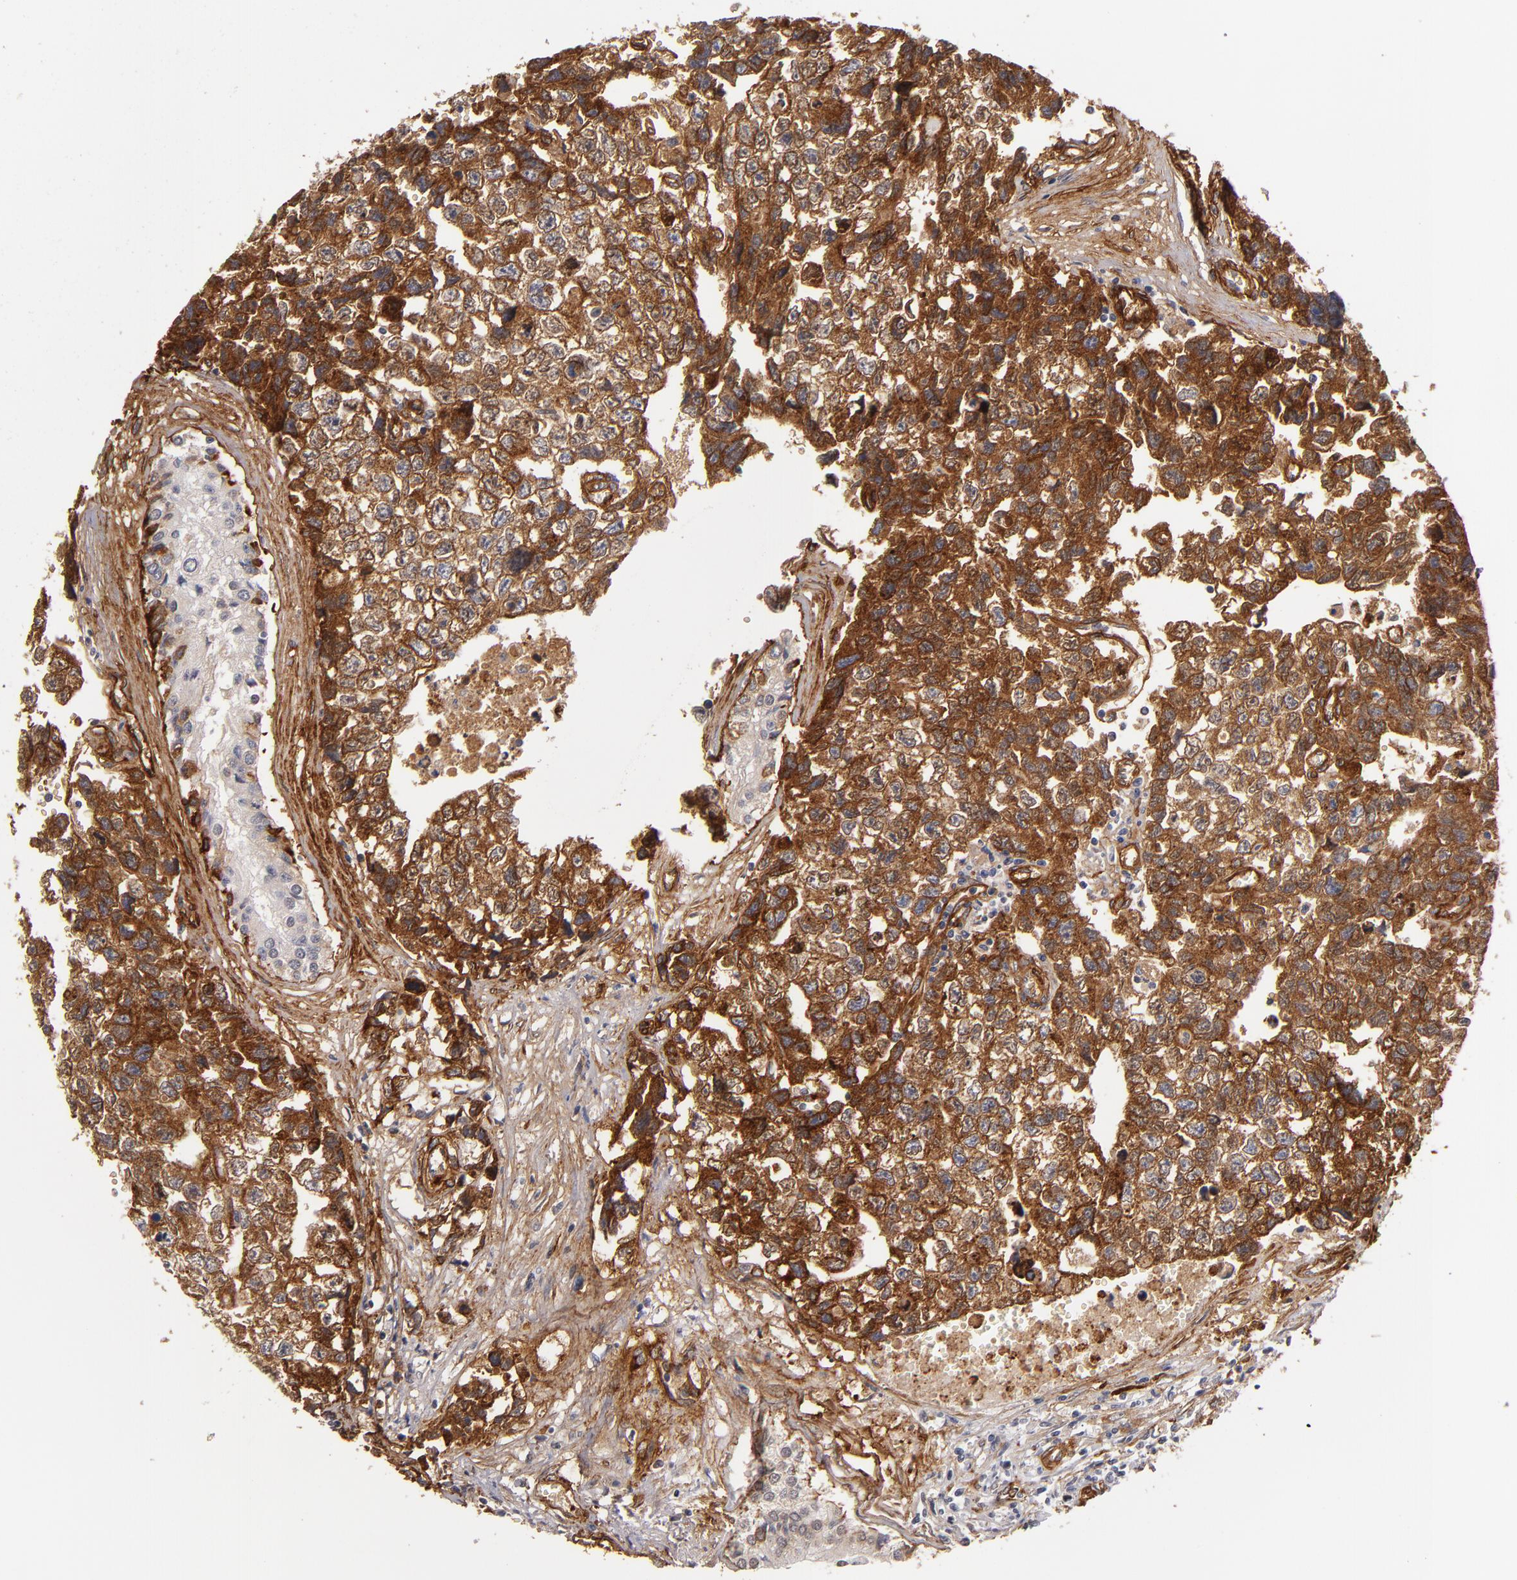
{"staining": {"intensity": "moderate", "quantity": ">75%", "location": "cytoplasmic/membranous"}, "tissue": "testis cancer", "cell_type": "Tumor cells", "image_type": "cancer", "snomed": [{"axis": "morphology", "description": "Carcinoma, Embryonal, NOS"}, {"axis": "topography", "description": "Testis"}], "caption": "Protein staining of embryonal carcinoma (testis) tissue shows moderate cytoplasmic/membranous expression in about >75% of tumor cells.", "gene": "LAMC1", "patient": {"sex": "male", "age": 31}}